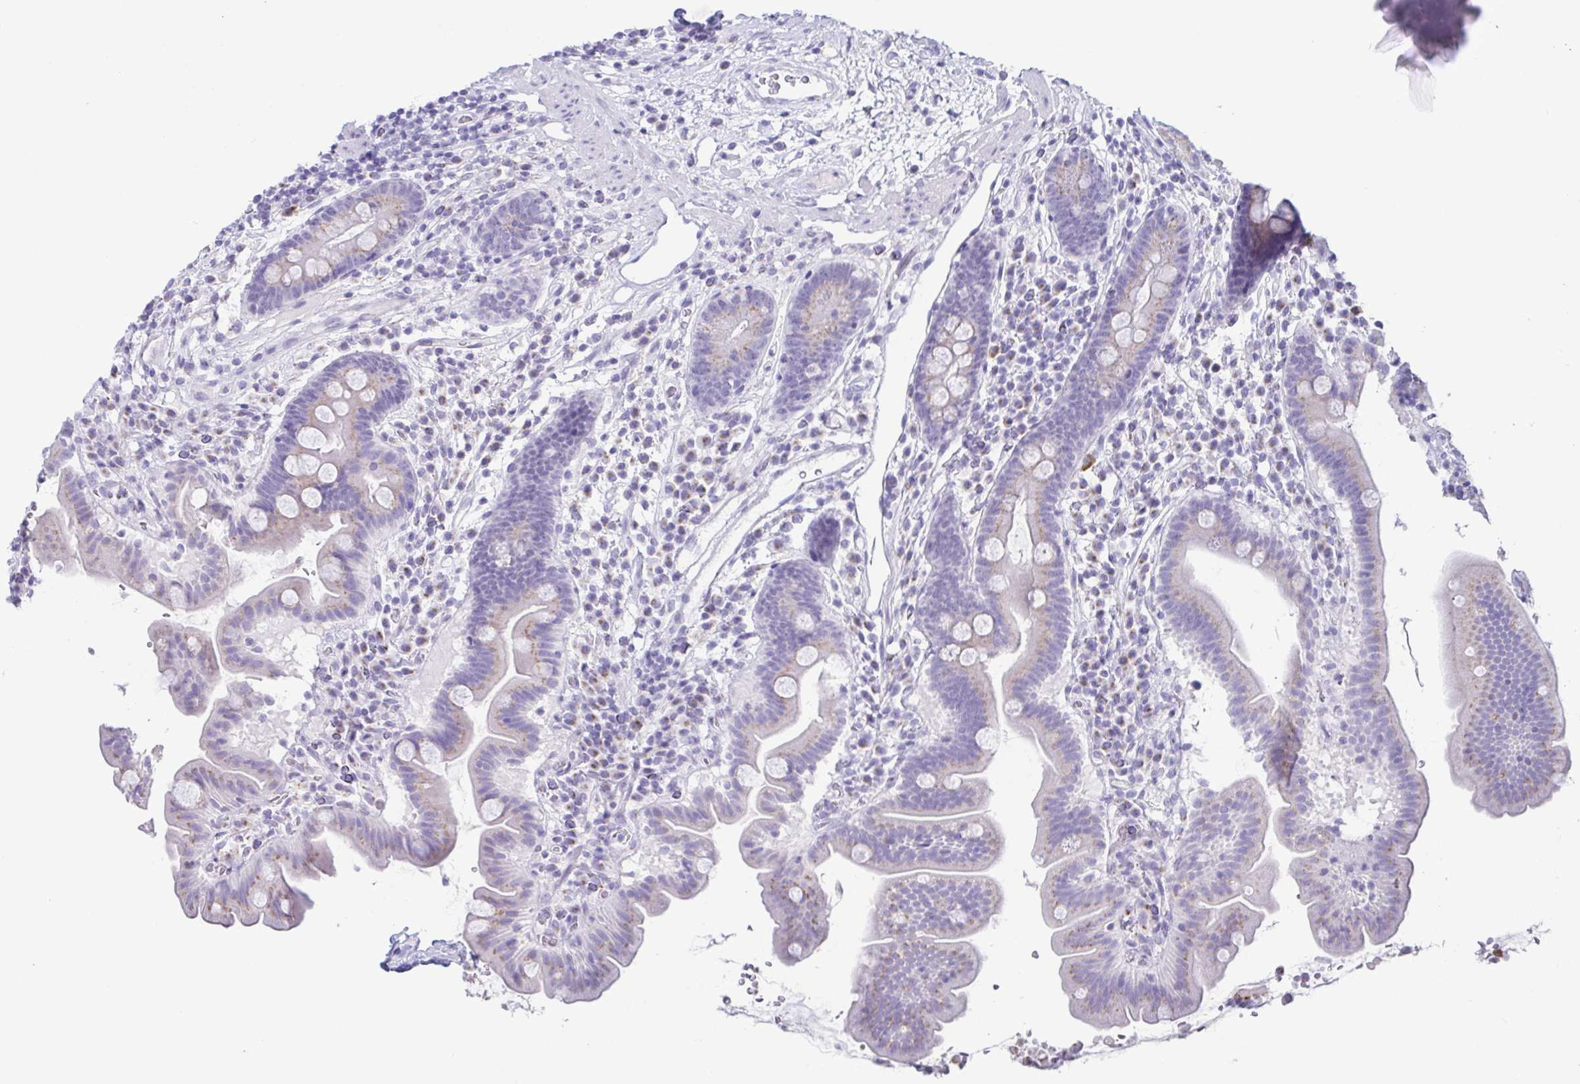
{"staining": {"intensity": "moderate", "quantity": "<25%", "location": "cytoplasmic/membranous"}, "tissue": "small intestine", "cell_type": "Glandular cells", "image_type": "normal", "snomed": [{"axis": "morphology", "description": "Normal tissue, NOS"}, {"axis": "topography", "description": "Small intestine"}], "caption": "Benign small intestine was stained to show a protein in brown. There is low levels of moderate cytoplasmic/membranous positivity in about <25% of glandular cells. (Stains: DAB (3,3'-diaminobenzidine) in brown, nuclei in blue, Microscopy: brightfield microscopy at high magnification).", "gene": "AZU1", "patient": {"sex": "male", "age": 26}}